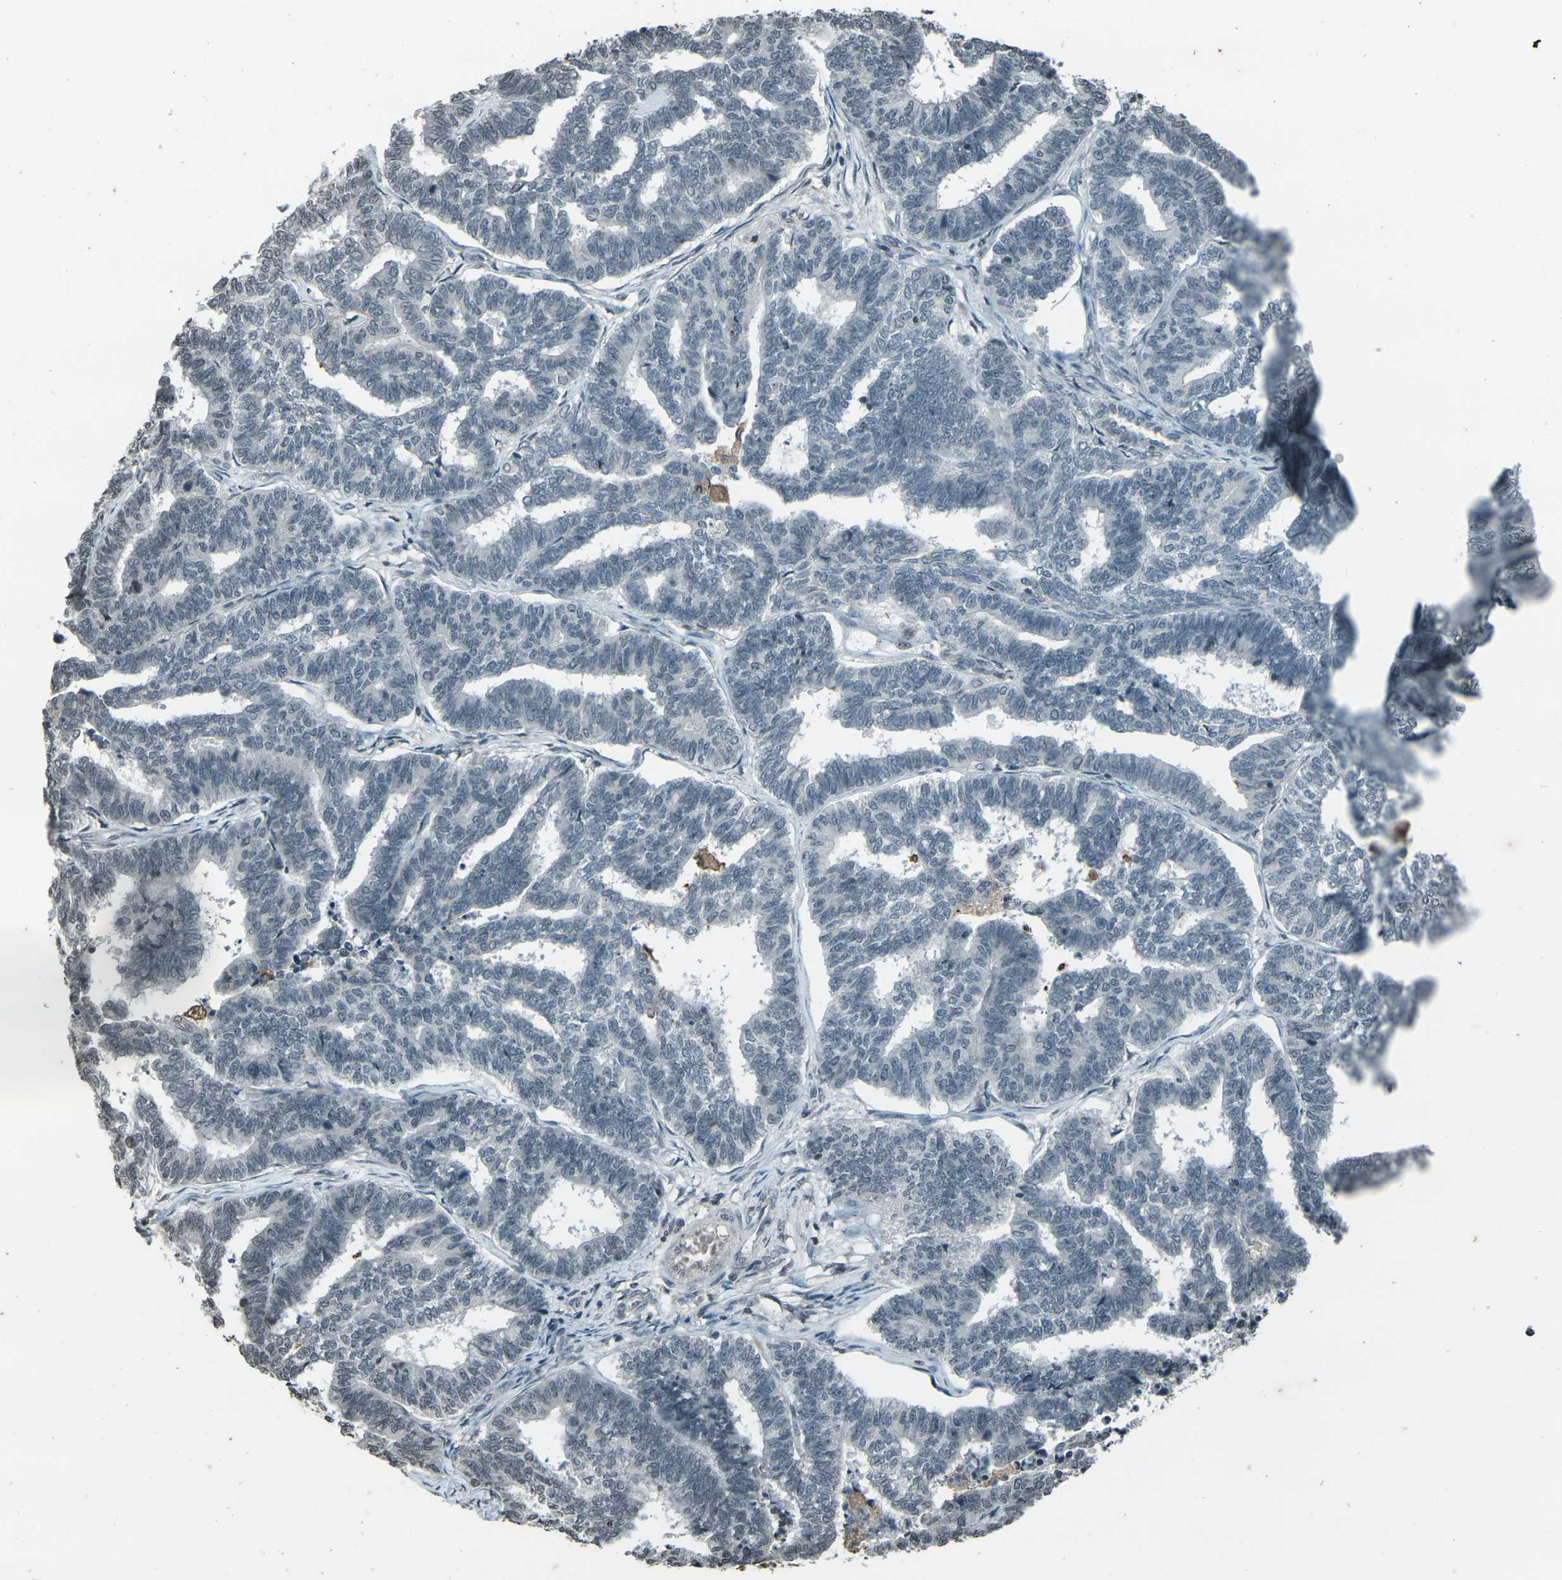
{"staining": {"intensity": "negative", "quantity": "none", "location": "none"}, "tissue": "endometrial cancer", "cell_type": "Tumor cells", "image_type": "cancer", "snomed": [{"axis": "morphology", "description": "Adenocarcinoma, NOS"}, {"axis": "topography", "description": "Endometrium"}], "caption": "DAB (3,3'-diaminobenzidine) immunohistochemical staining of endometrial adenocarcinoma displays no significant expression in tumor cells.", "gene": "PRPF8", "patient": {"sex": "female", "age": 70}}